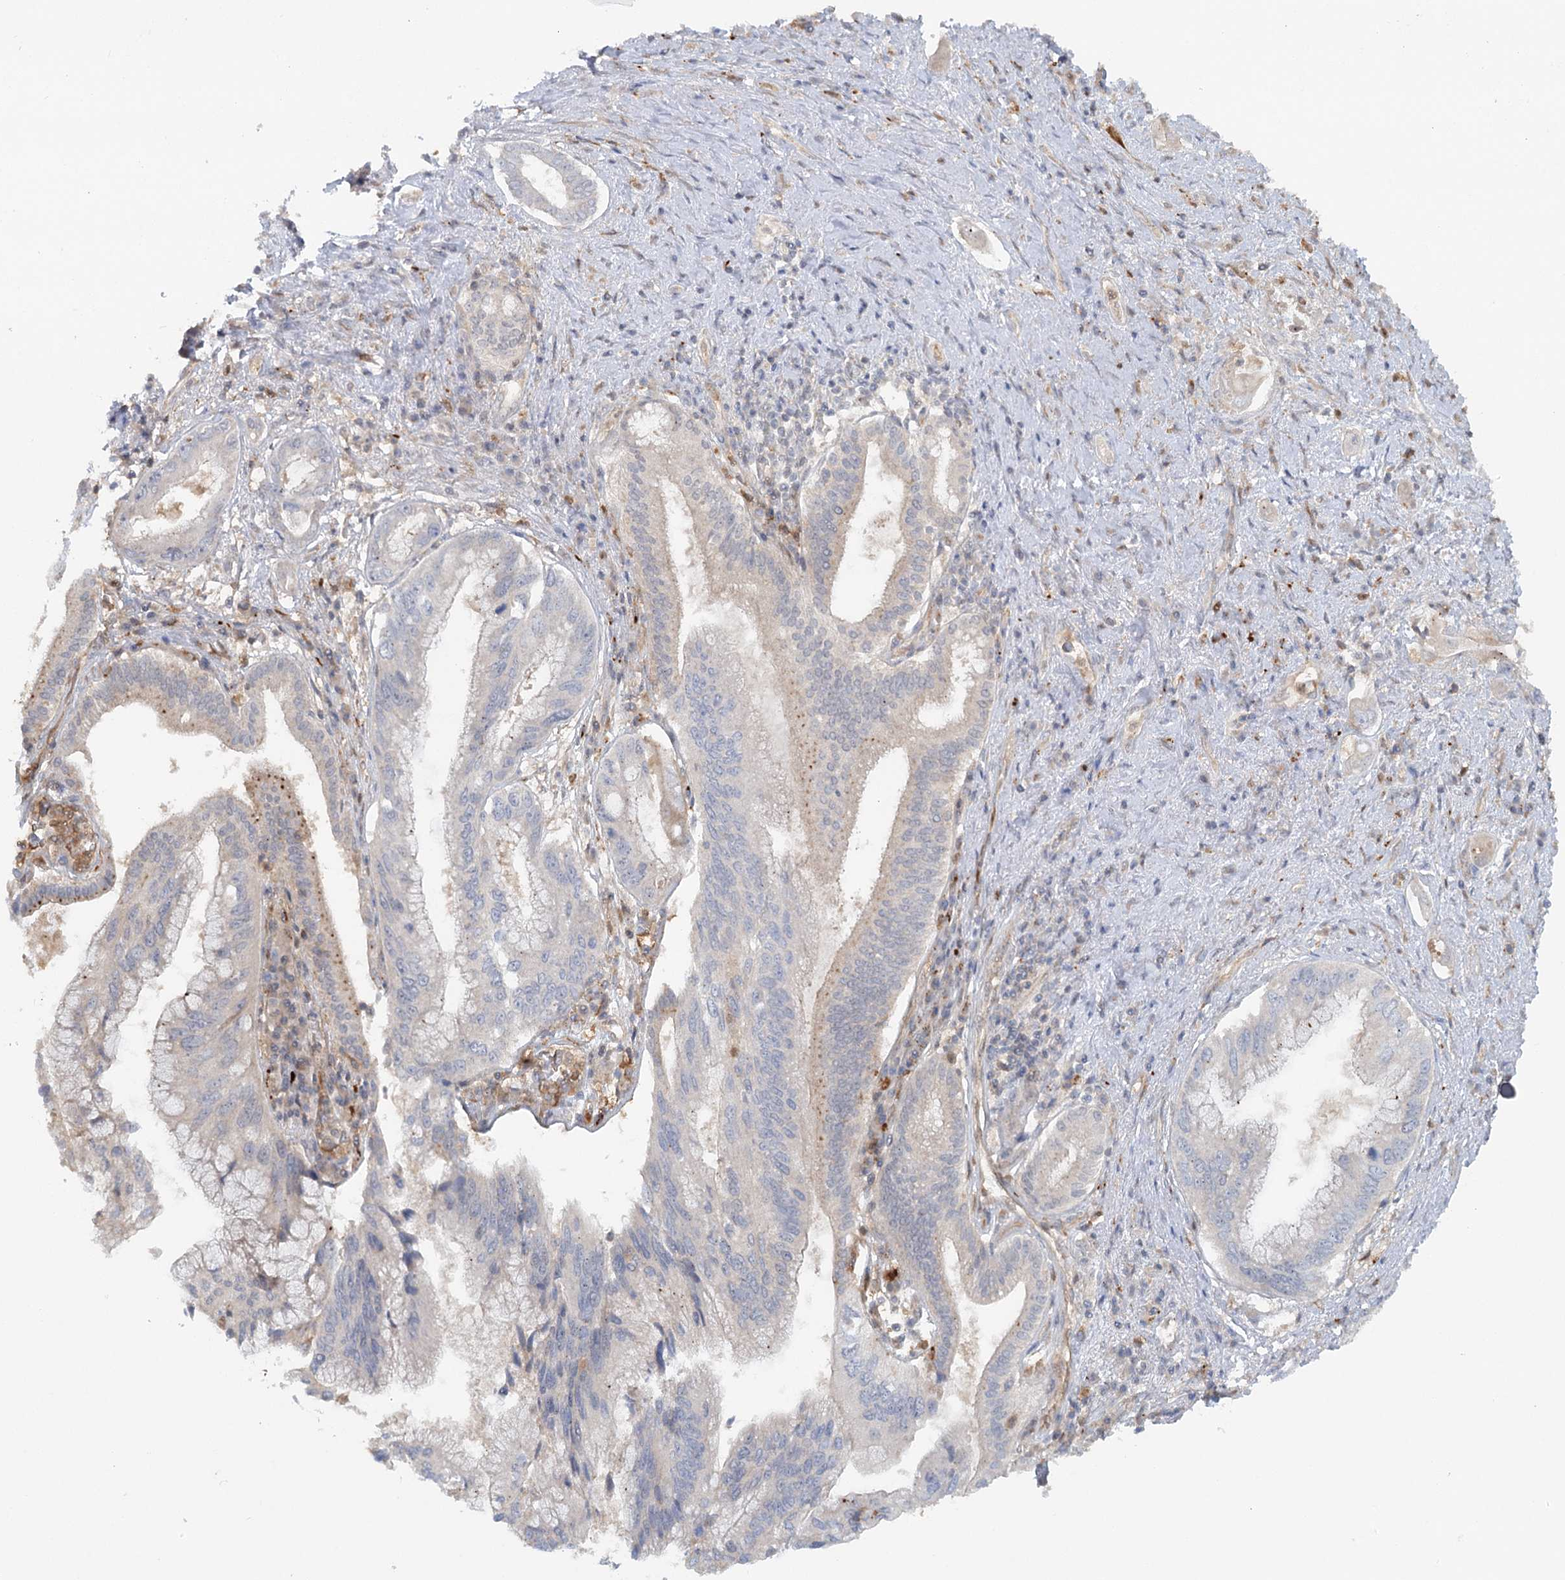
{"staining": {"intensity": "moderate", "quantity": "<25%", "location": "cytoplasmic/membranous"}, "tissue": "pancreatic cancer", "cell_type": "Tumor cells", "image_type": "cancer", "snomed": [{"axis": "morphology", "description": "Inflammation, NOS"}, {"axis": "morphology", "description": "Adenocarcinoma, NOS"}, {"axis": "topography", "description": "Pancreas"}], "caption": "The immunohistochemical stain shows moderate cytoplasmic/membranous expression in tumor cells of pancreatic adenocarcinoma tissue. Immunohistochemistry stains the protein in brown and the nuclei are stained blue.", "gene": "GBE1", "patient": {"sex": "female", "age": 56}}